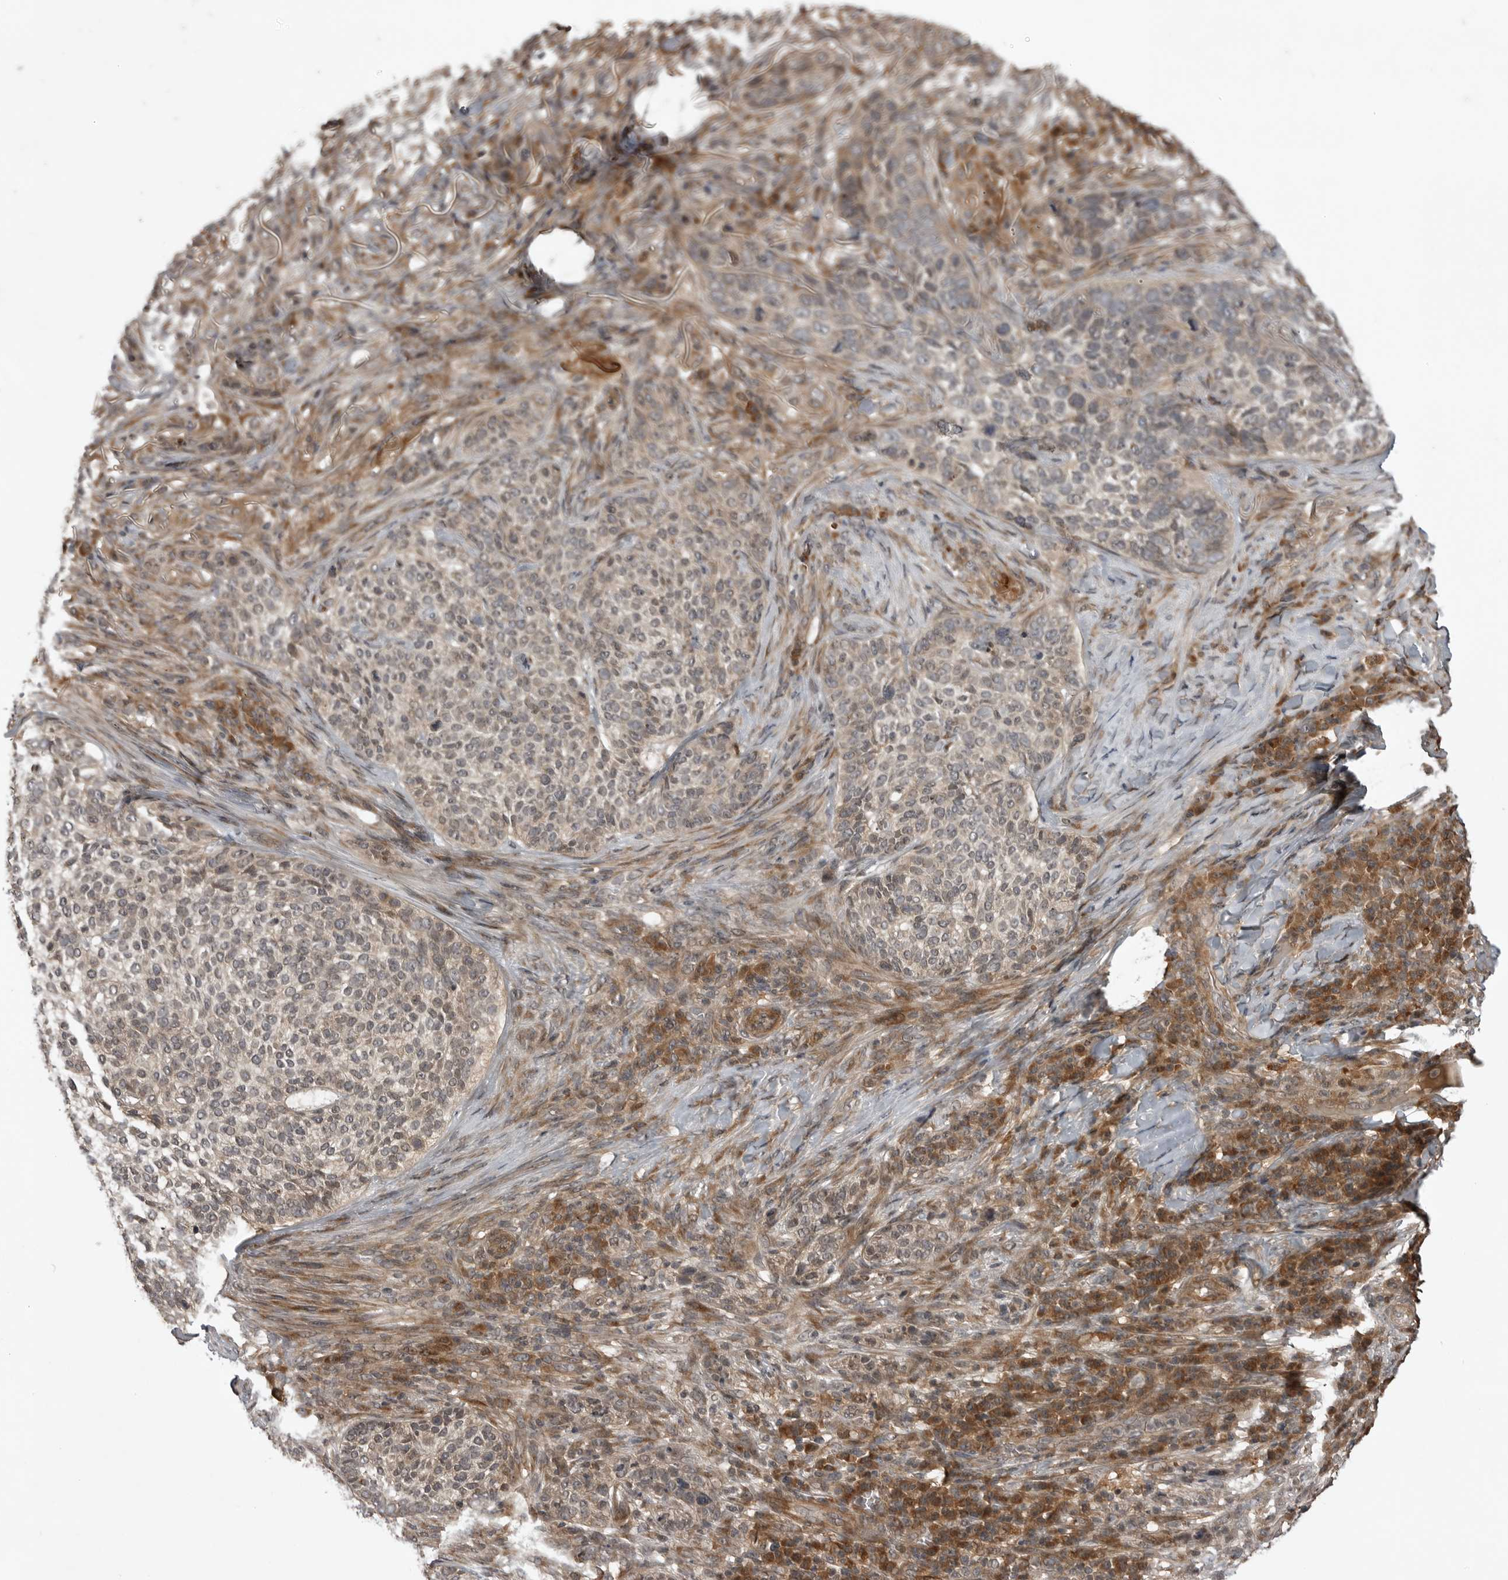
{"staining": {"intensity": "weak", "quantity": "<25%", "location": "cytoplasmic/membranous"}, "tissue": "skin cancer", "cell_type": "Tumor cells", "image_type": "cancer", "snomed": [{"axis": "morphology", "description": "Basal cell carcinoma"}, {"axis": "topography", "description": "Skin"}], "caption": "This is an immunohistochemistry micrograph of human skin cancer (basal cell carcinoma). There is no positivity in tumor cells.", "gene": "AKAP7", "patient": {"sex": "female", "age": 64}}